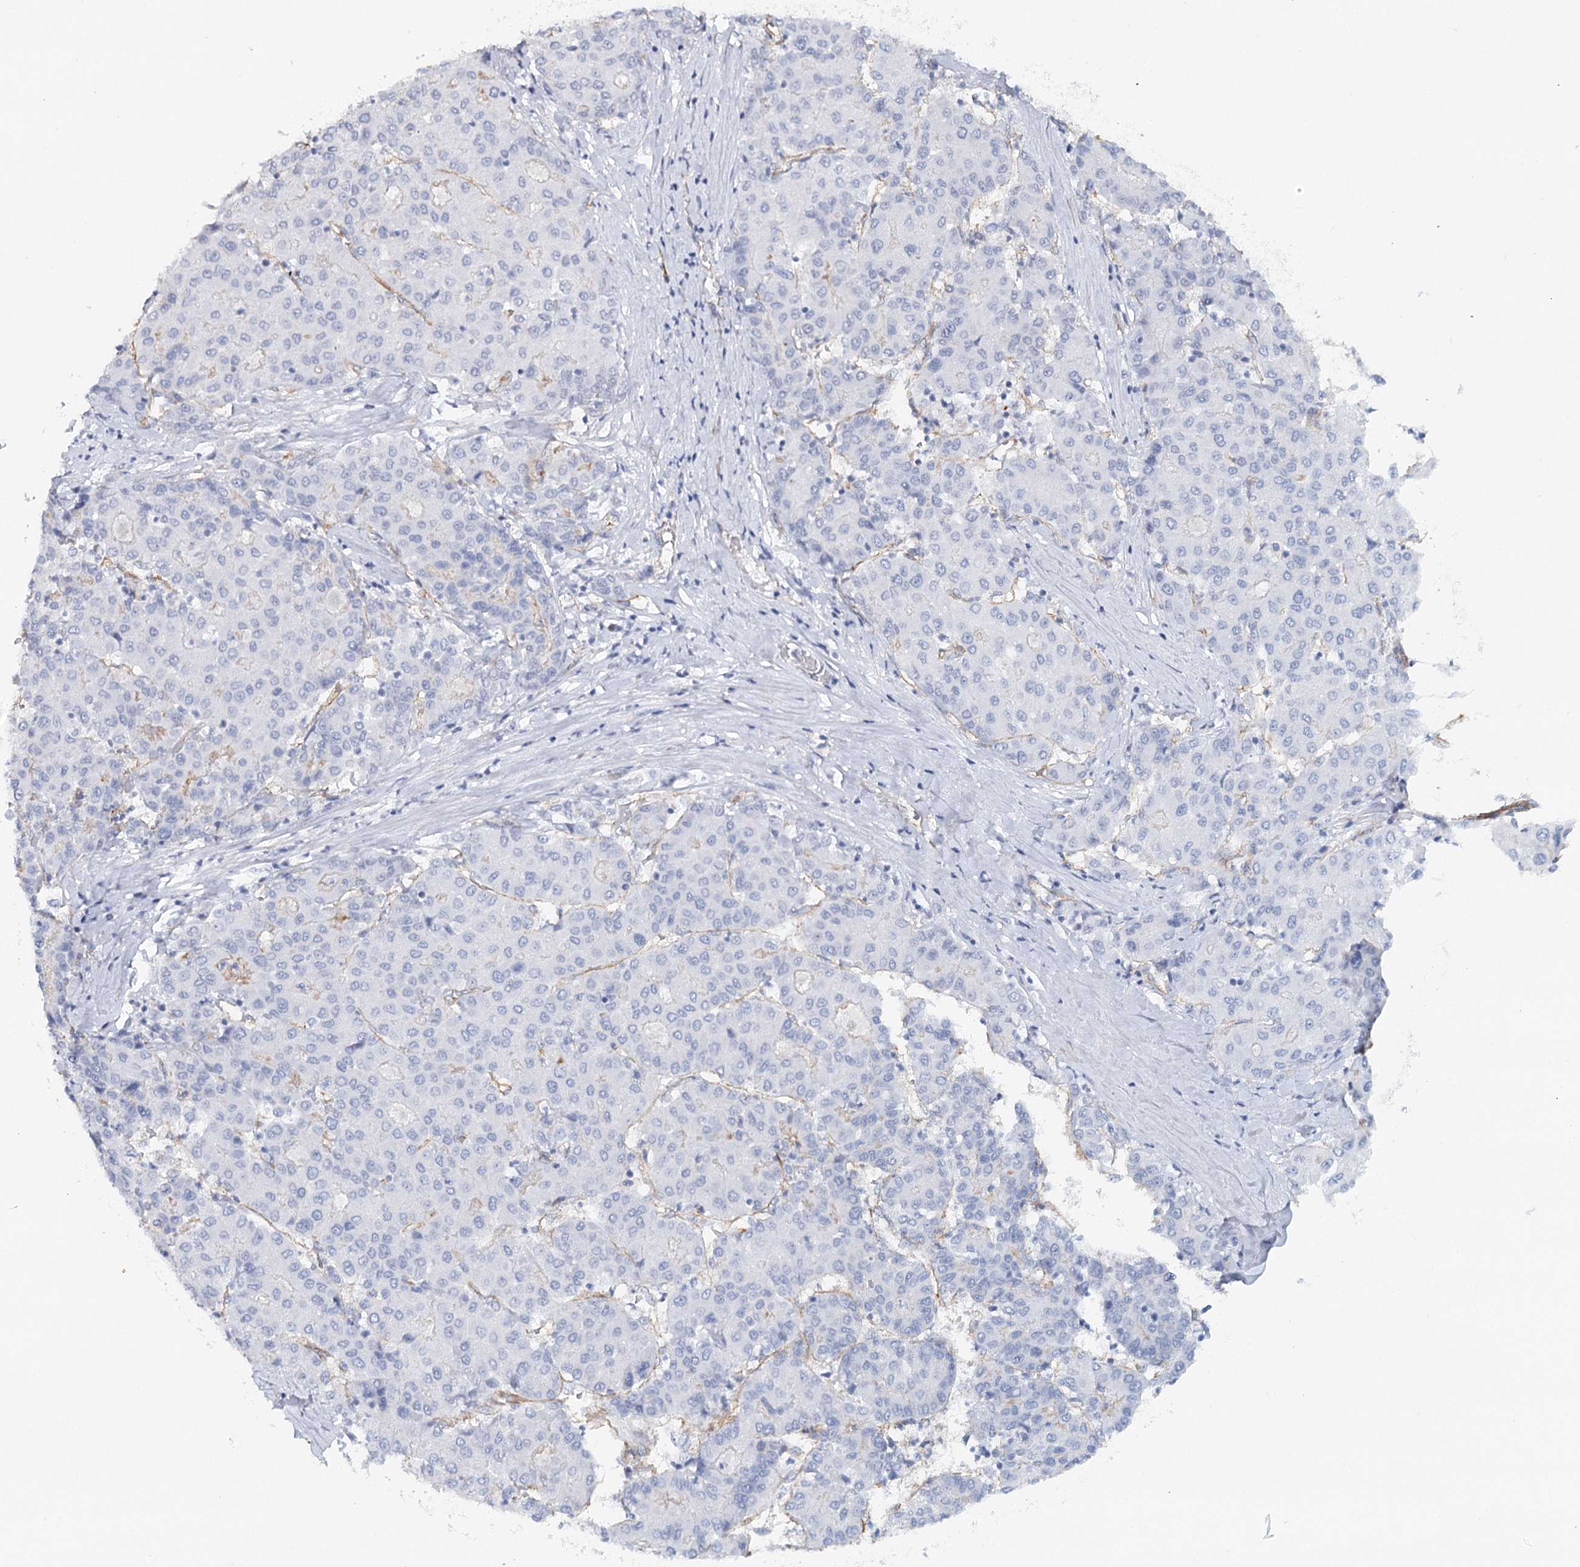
{"staining": {"intensity": "negative", "quantity": "none", "location": "none"}, "tissue": "liver cancer", "cell_type": "Tumor cells", "image_type": "cancer", "snomed": [{"axis": "morphology", "description": "Carcinoma, Hepatocellular, NOS"}, {"axis": "topography", "description": "Liver"}], "caption": "This is an immunohistochemistry photomicrograph of human liver hepatocellular carcinoma. There is no positivity in tumor cells.", "gene": "SYNPO", "patient": {"sex": "male", "age": 65}}